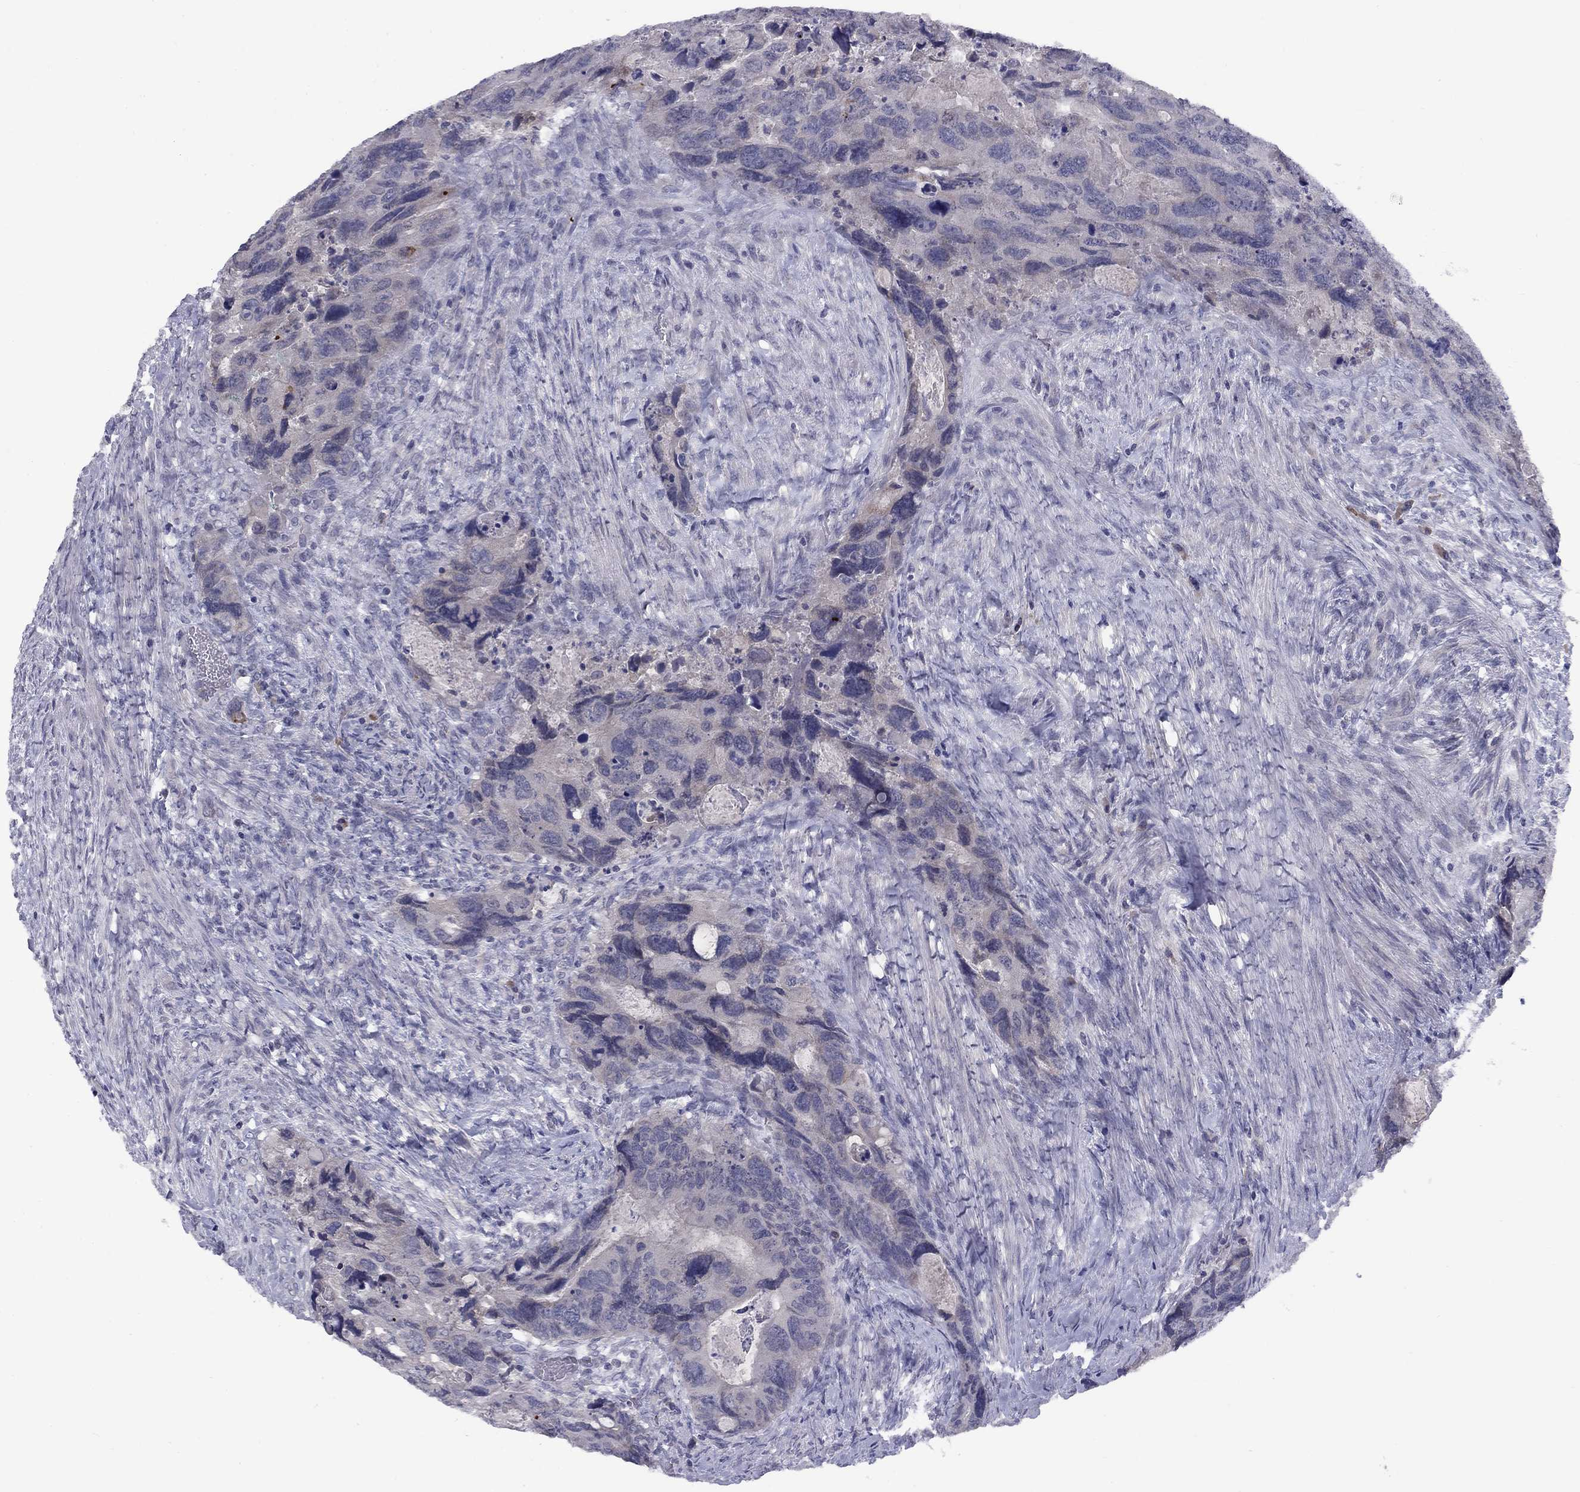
{"staining": {"intensity": "negative", "quantity": "none", "location": "none"}, "tissue": "colorectal cancer", "cell_type": "Tumor cells", "image_type": "cancer", "snomed": [{"axis": "morphology", "description": "Adenocarcinoma, NOS"}, {"axis": "topography", "description": "Rectum"}], "caption": "Image shows no protein expression in tumor cells of colorectal adenocarcinoma tissue.", "gene": "CACNA1A", "patient": {"sex": "male", "age": 62}}